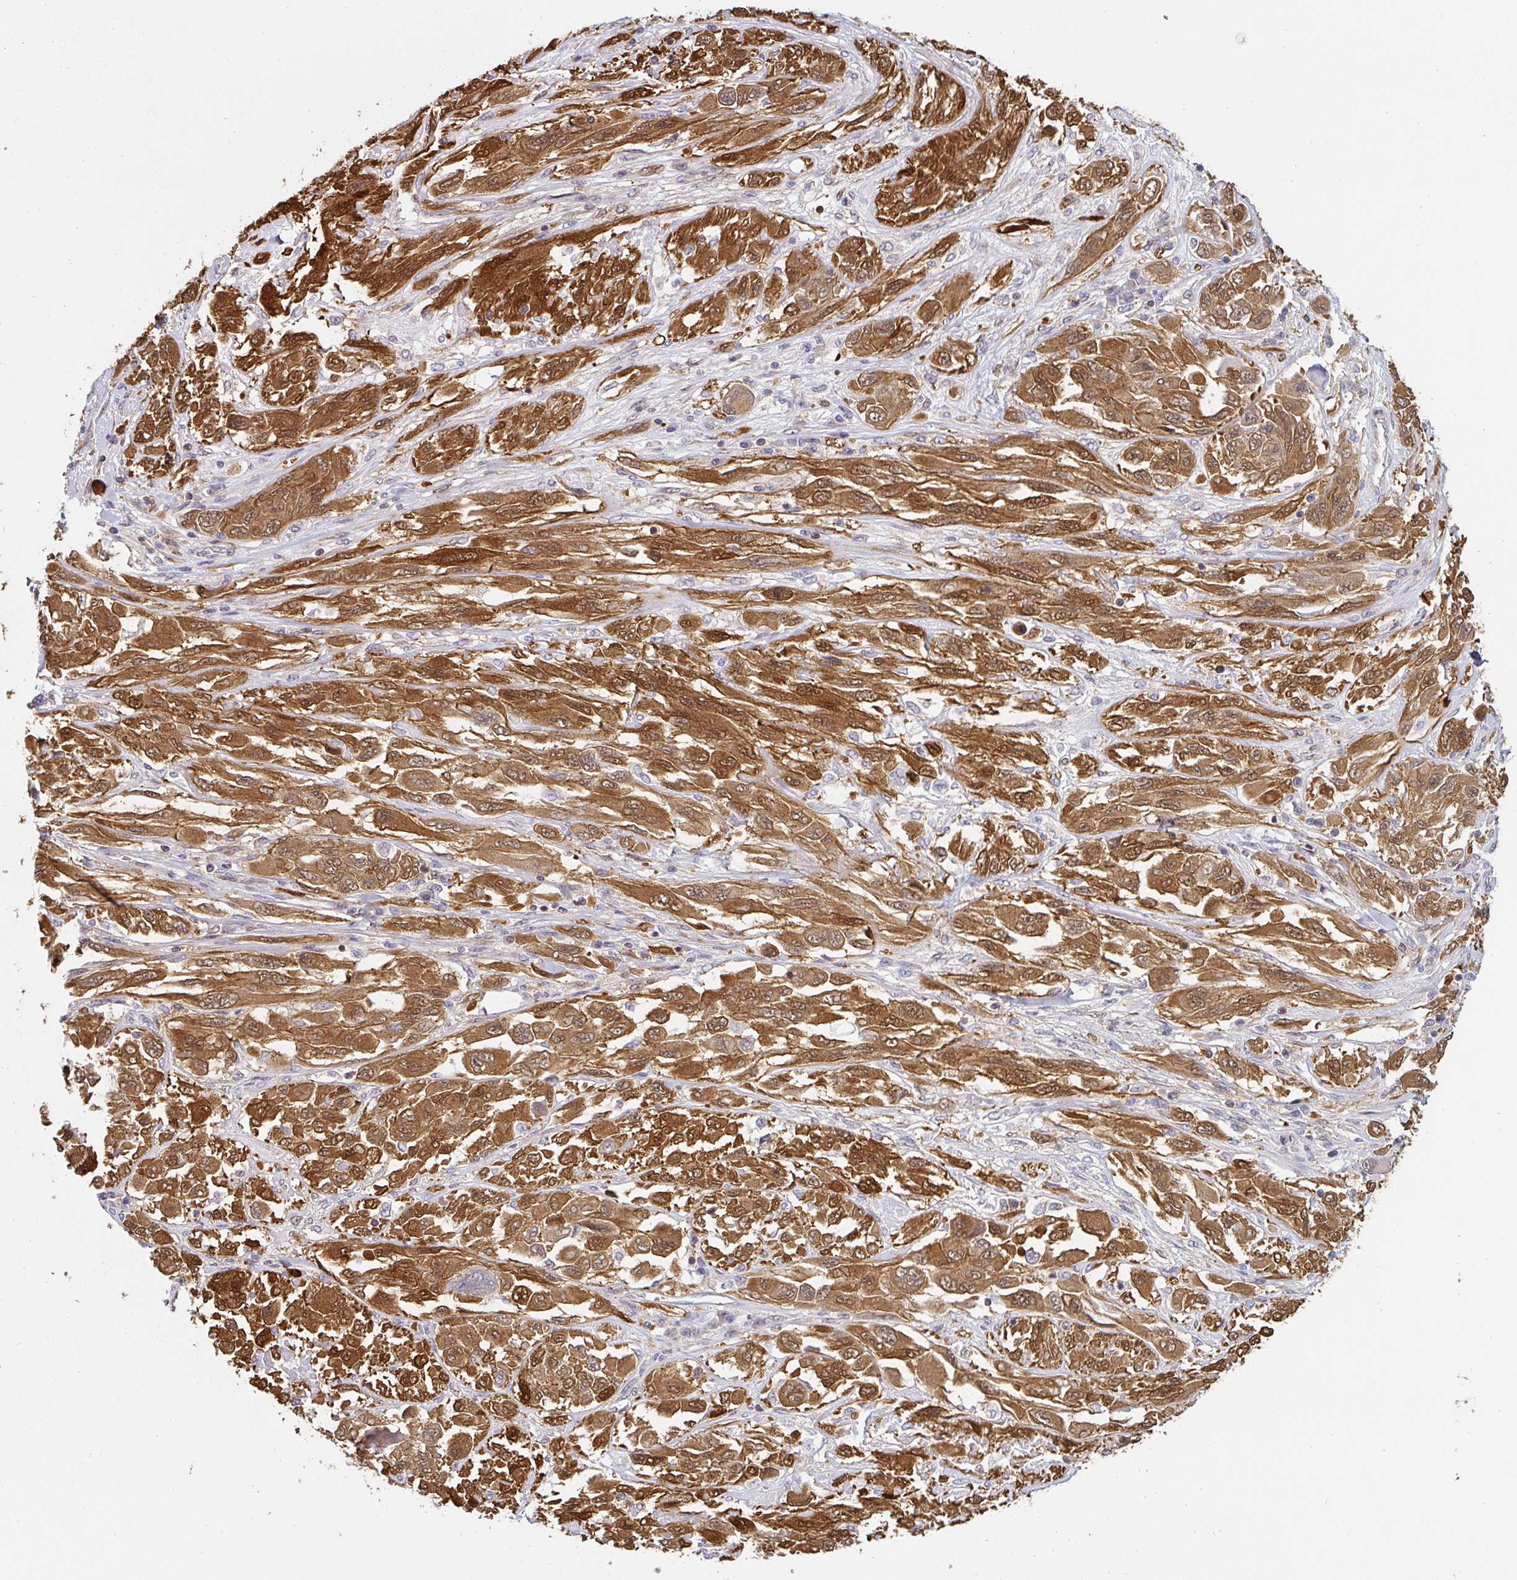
{"staining": {"intensity": "moderate", "quantity": ">75%", "location": "cytoplasmic/membranous,nuclear"}, "tissue": "melanoma", "cell_type": "Tumor cells", "image_type": "cancer", "snomed": [{"axis": "morphology", "description": "Malignant melanoma, NOS"}, {"axis": "topography", "description": "Skin"}], "caption": "Malignant melanoma stained with a brown dye displays moderate cytoplasmic/membranous and nuclear positive expression in approximately >75% of tumor cells.", "gene": "ST13", "patient": {"sex": "female", "age": 91}}